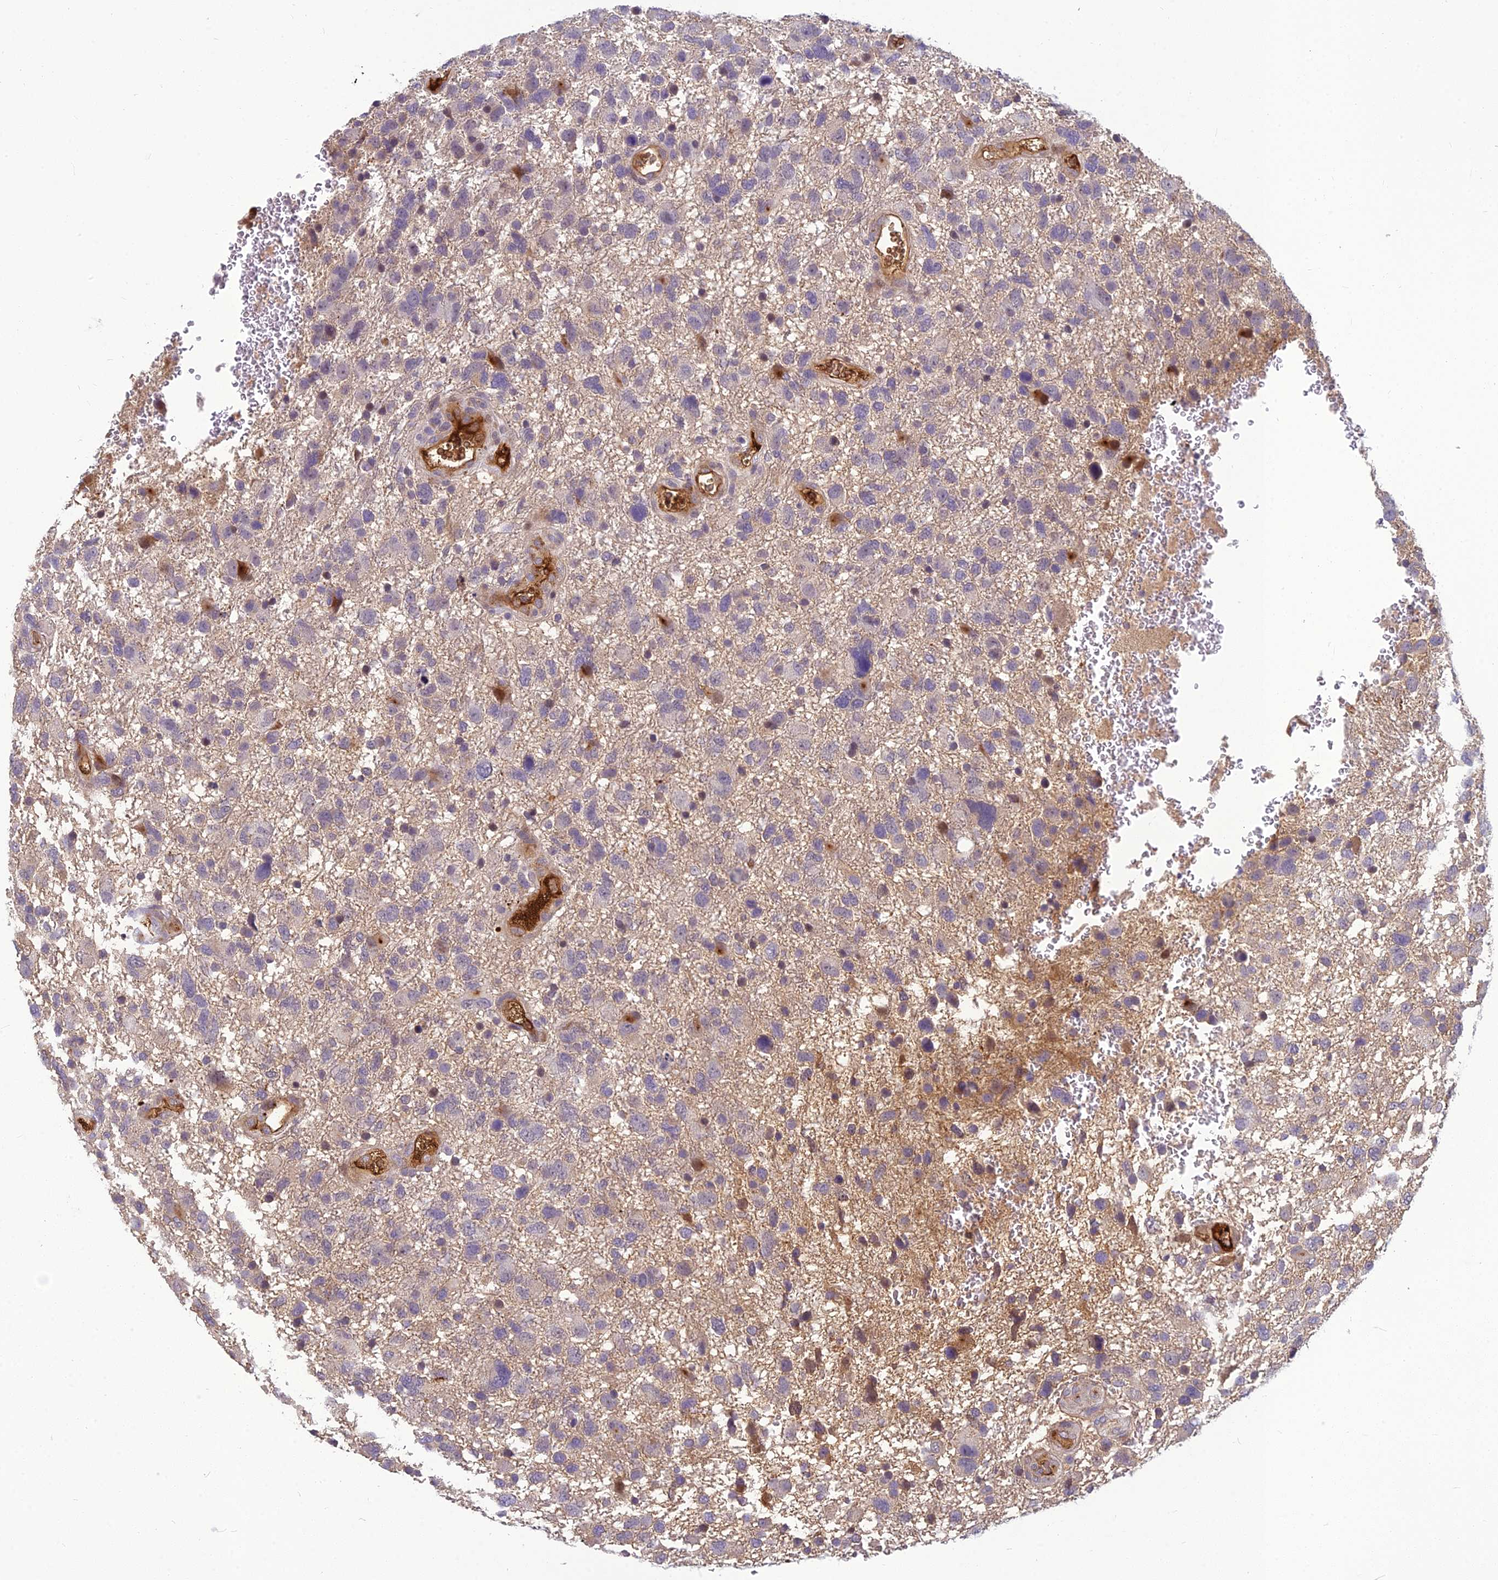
{"staining": {"intensity": "weak", "quantity": "<25%", "location": "cytoplasmic/membranous"}, "tissue": "glioma", "cell_type": "Tumor cells", "image_type": "cancer", "snomed": [{"axis": "morphology", "description": "Glioma, malignant, High grade"}, {"axis": "topography", "description": "Brain"}], "caption": "This is an IHC photomicrograph of high-grade glioma (malignant). There is no staining in tumor cells.", "gene": "CLEC11A", "patient": {"sex": "male", "age": 61}}